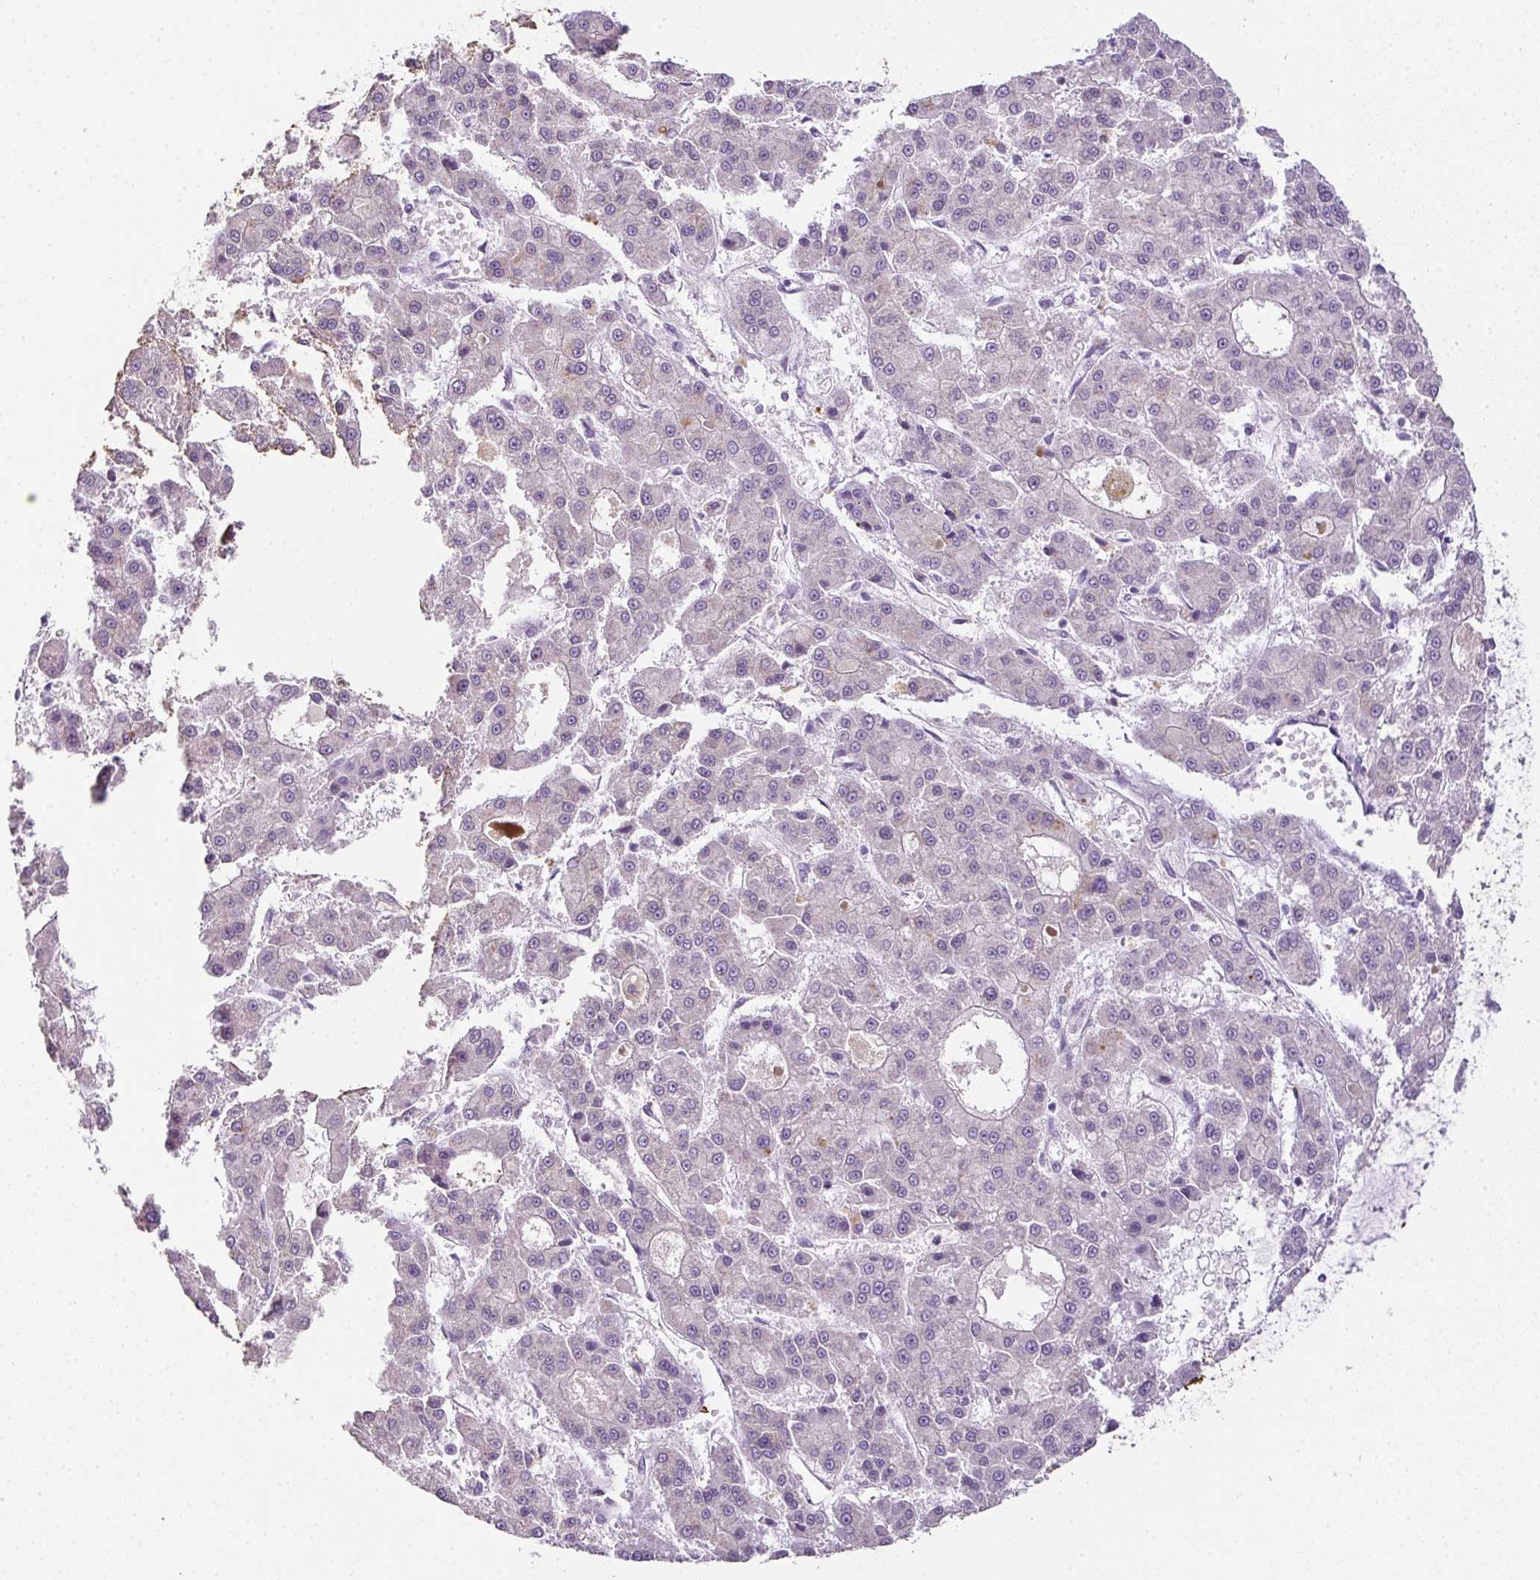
{"staining": {"intensity": "negative", "quantity": "none", "location": "none"}, "tissue": "liver cancer", "cell_type": "Tumor cells", "image_type": "cancer", "snomed": [{"axis": "morphology", "description": "Carcinoma, Hepatocellular, NOS"}, {"axis": "topography", "description": "Liver"}], "caption": "Tumor cells show no significant staining in liver hepatocellular carcinoma.", "gene": "CMPK1", "patient": {"sex": "male", "age": 70}}